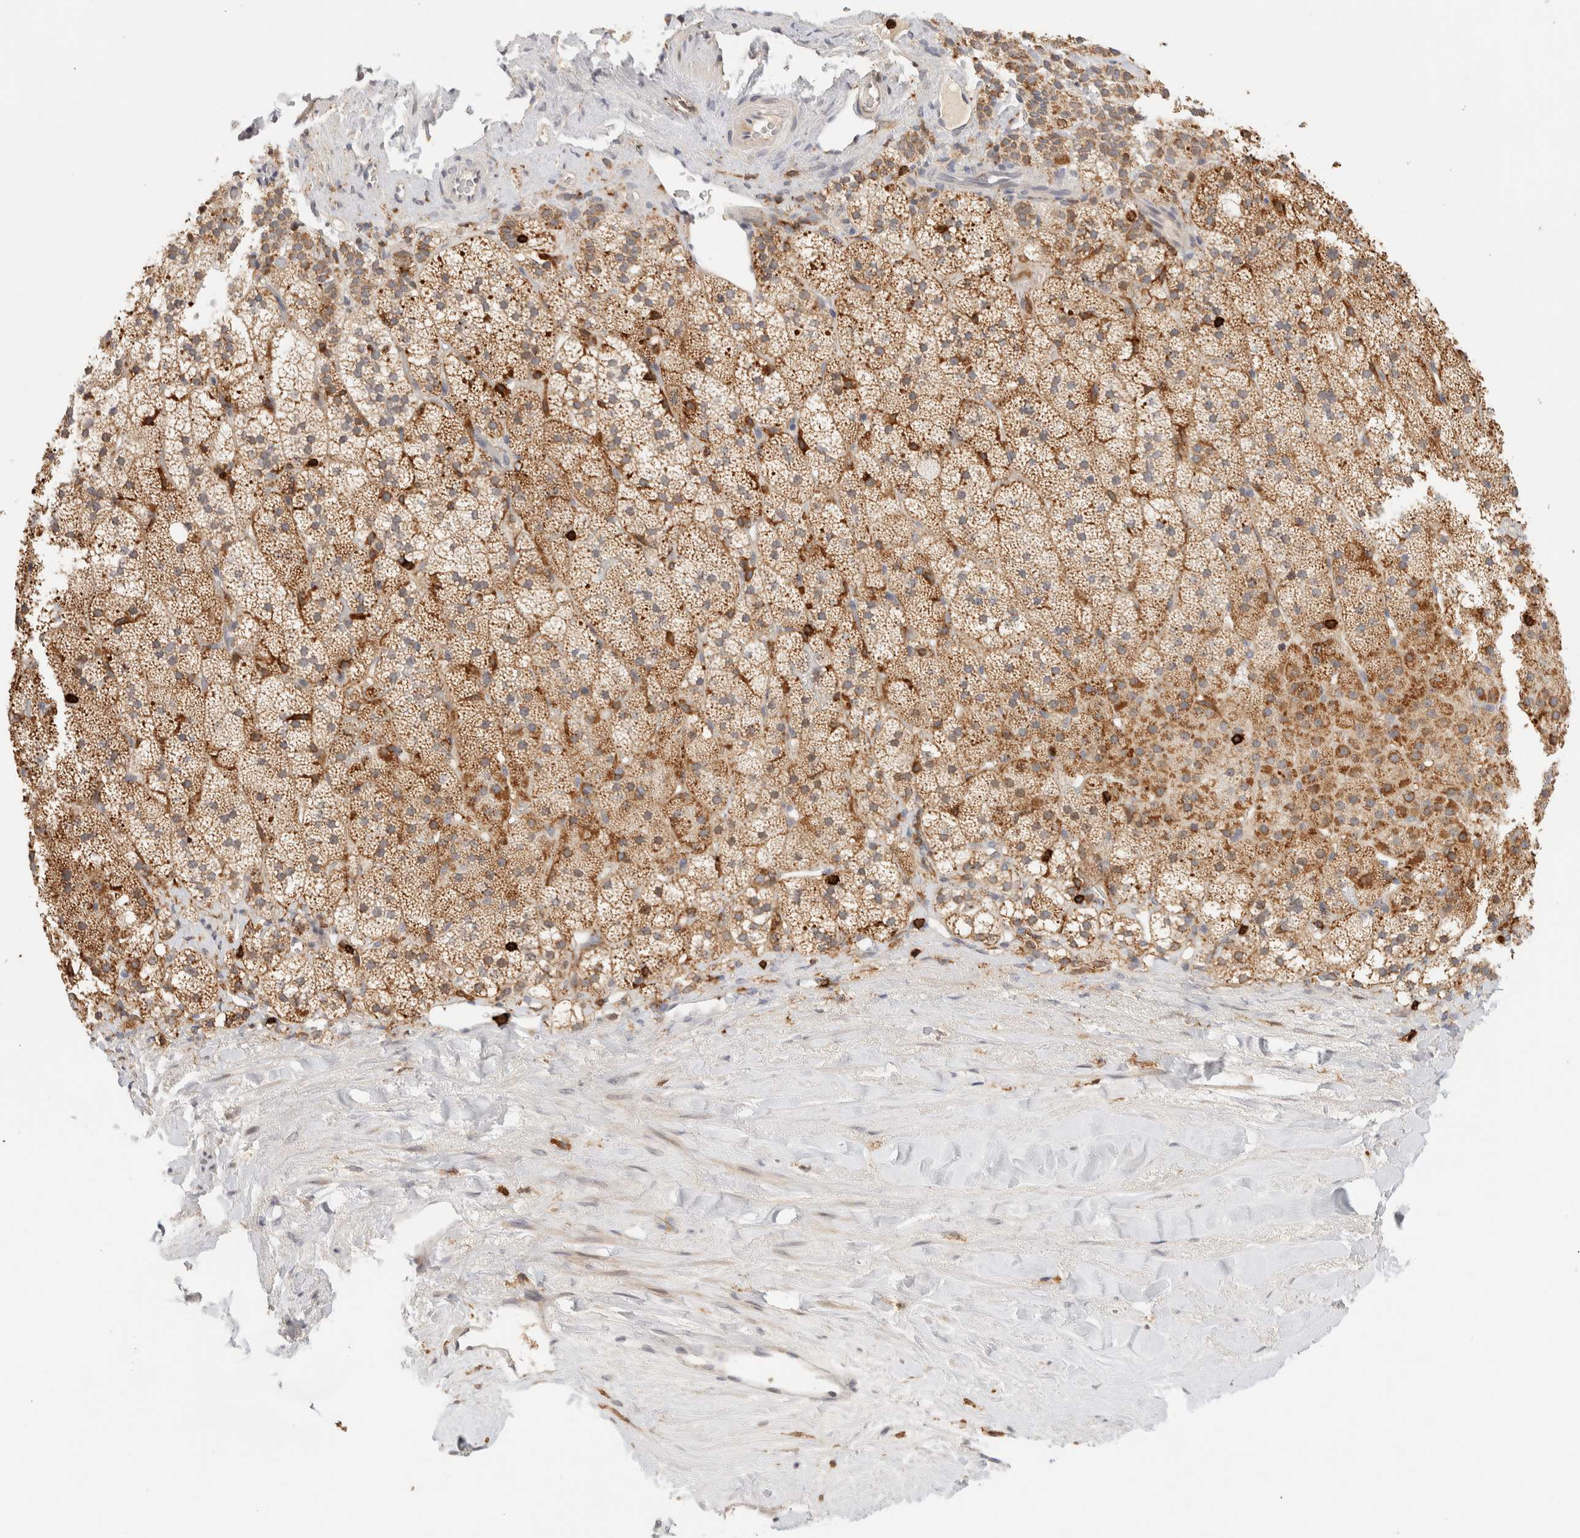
{"staining": {"intensity": "moderate", "quantity": ">75%", "location": "cytoplasmic/membranous"}, "tissue": "adrenal gland", "cell_type": "Glandular cells", "image_type": "normal", "snomed": [{"axis": "morphology", "description": "Normal tissue, NOS"}, {"axis": "topography", "description": "Adrenal gland"}], "caption": "Protein expression by immunohistochemistry (IHC) exhibits moderate cytoplasmic/membranous expression in approximately >75% of glandular cells in unremarkable adrenal gland.", "gene": "RUNDC1", "patient": {"sex": "male", "age": 35}}